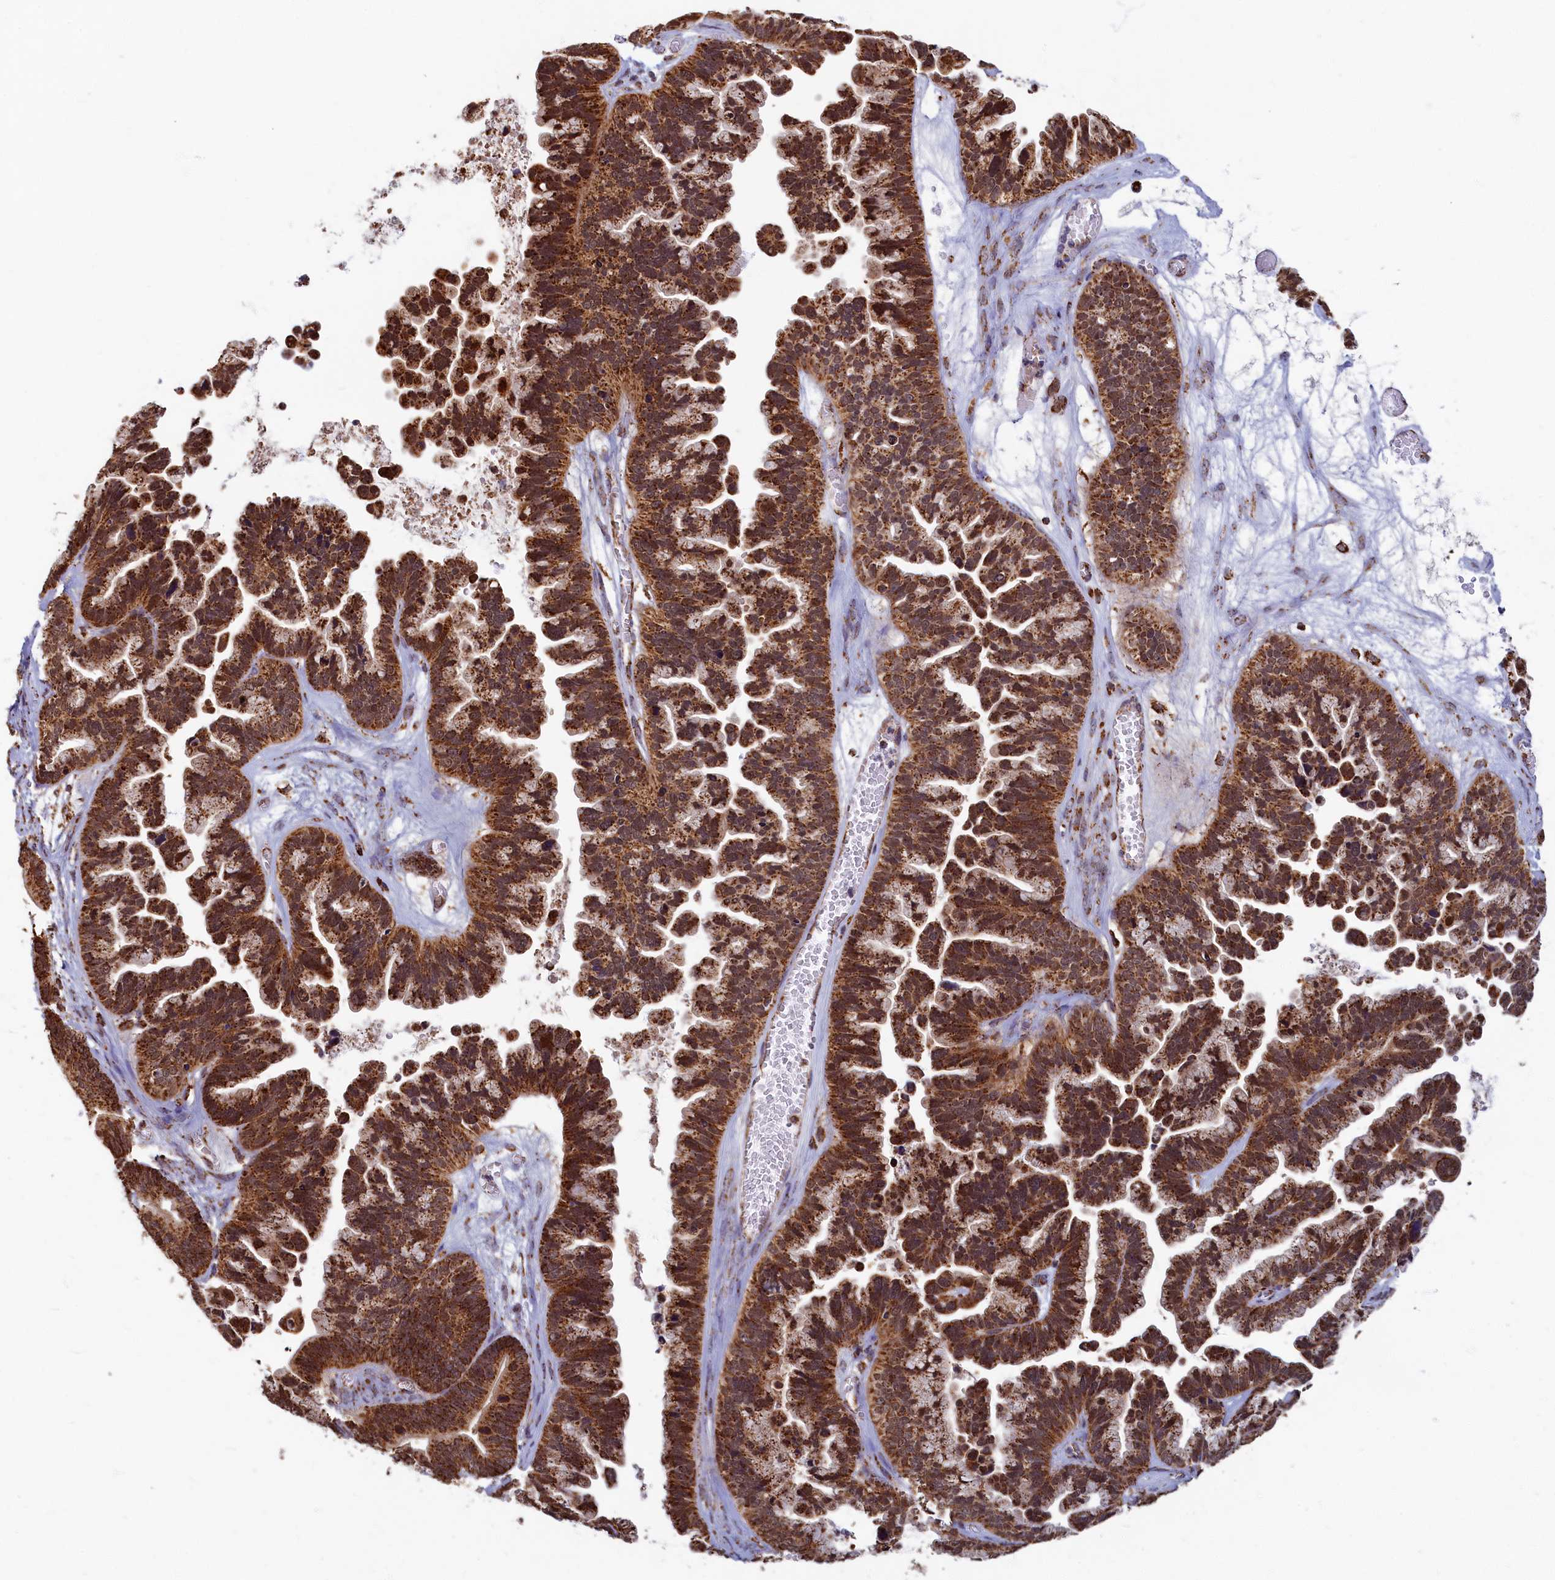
{"staining": {"intensity": "strong", "quantity": ">75%", "location": "cytoplasmic/membranous"}, "tissue": "ovarian cancer", "cell_type": "Tumor cells", "image_type": "cancer", "snomed": [{"axis": "morphology", "description": "Cystadenocarcinoma, serous, NOS"}, {"axis": "topography", "description": "Ovary"}], "caption": "An IHC micrograph of tumor tissue is shown. Protein staining in brown labels strong cytoplasmic/membranous positivity in ovarian cancer (serous cystadenocarcinoma) within tumor cells.", "gene": "SPR", "patient": {"sex": "female", "age": 56}}